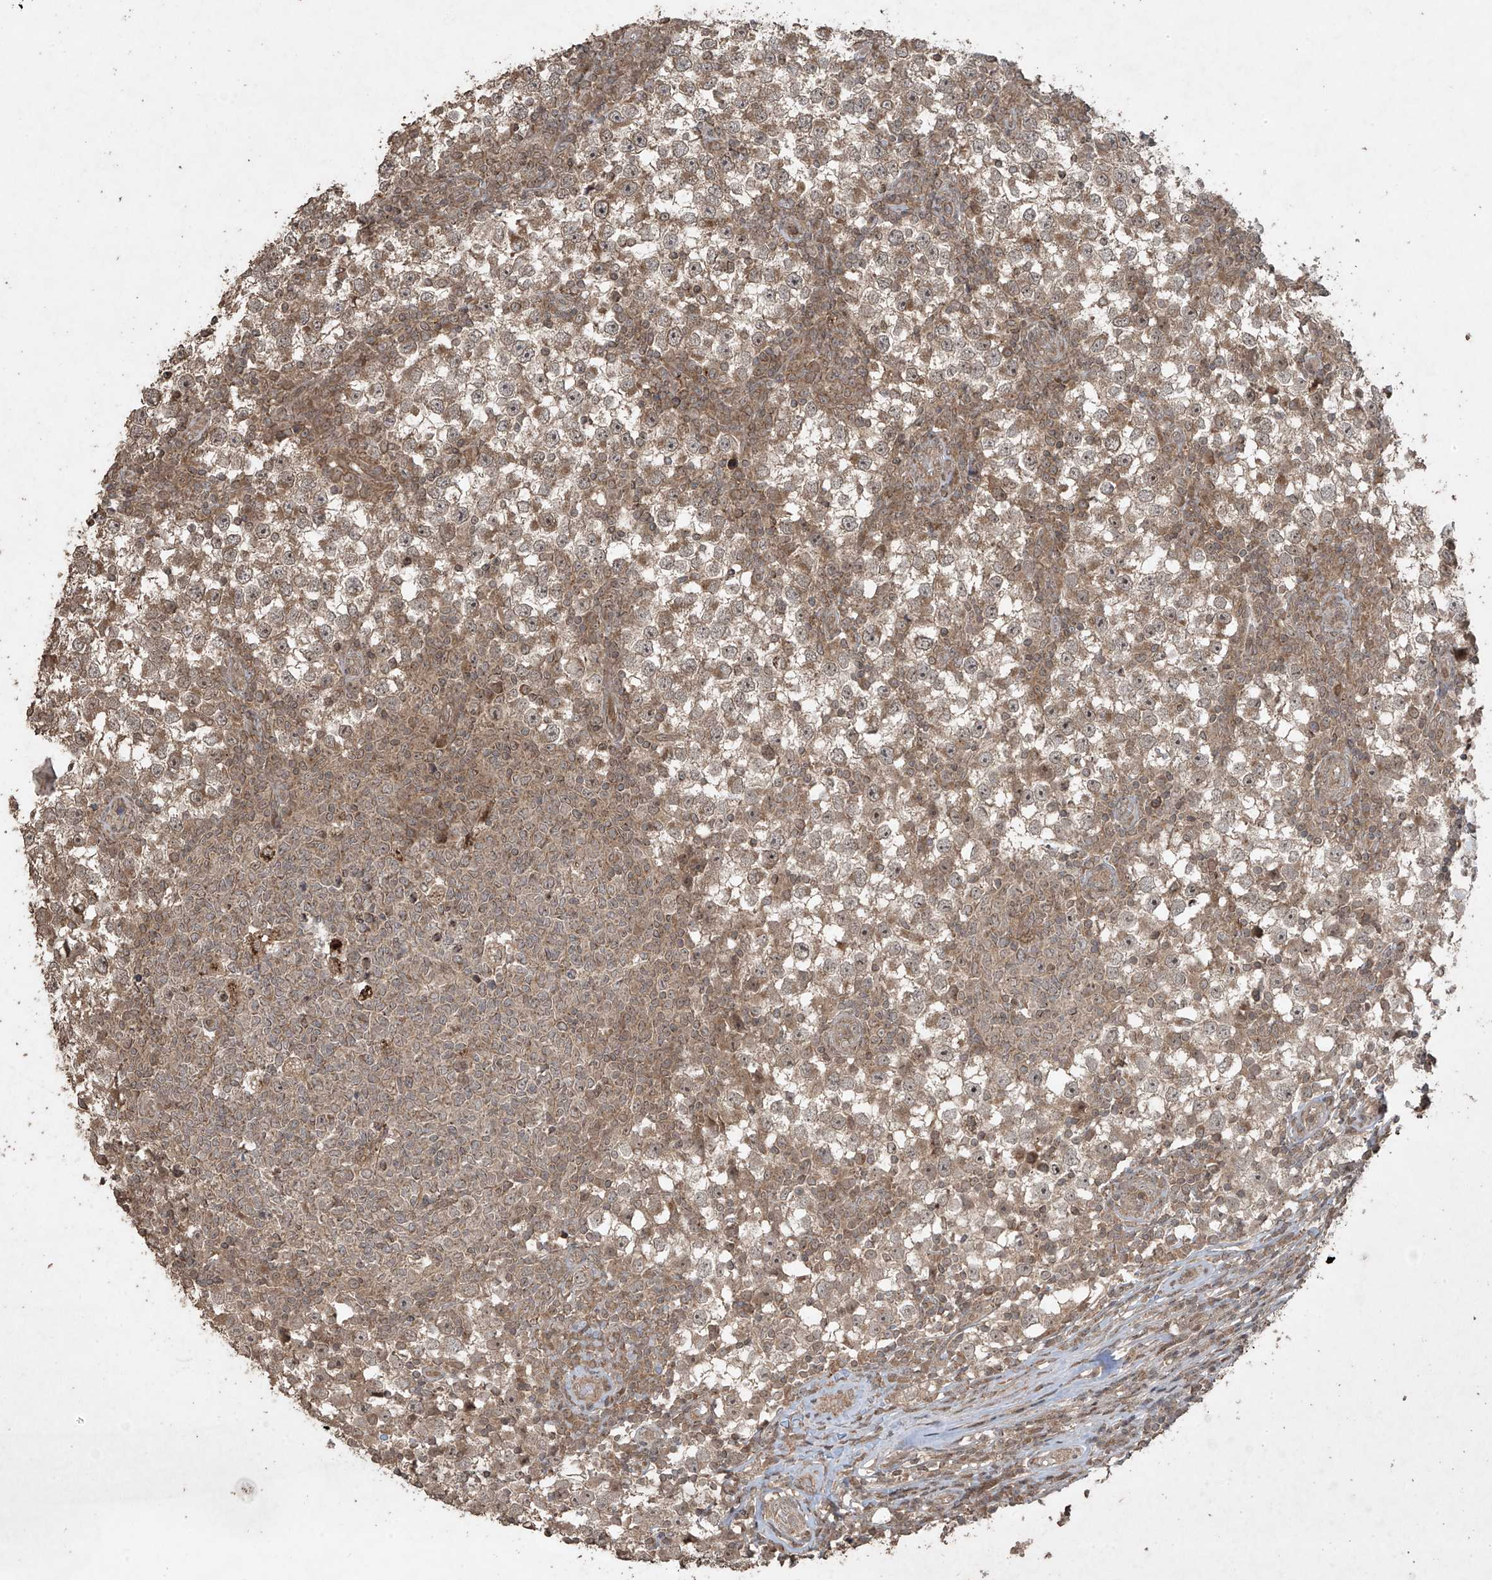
{"staining": {"intensity": "moderate", "quantity": ">75%", "location": "cytoplasmic/membranous"}, "tissue": "testis cancer", "cell_type": "Tumor cells", "image_type": "cancer", "snomed": [{"axis": "morphology", "description": "Seminoma, NOS"}, {"axis": "topography", "description": "Testis"}], "caption": "A photomicrograph of testis cancer (seminoma) stained for a protein displays moderate cytoplasmic/membranous brown staining in tumor cells.", "gene": "PGPEP1", "patient": {"sex": "male", "age": 65}}